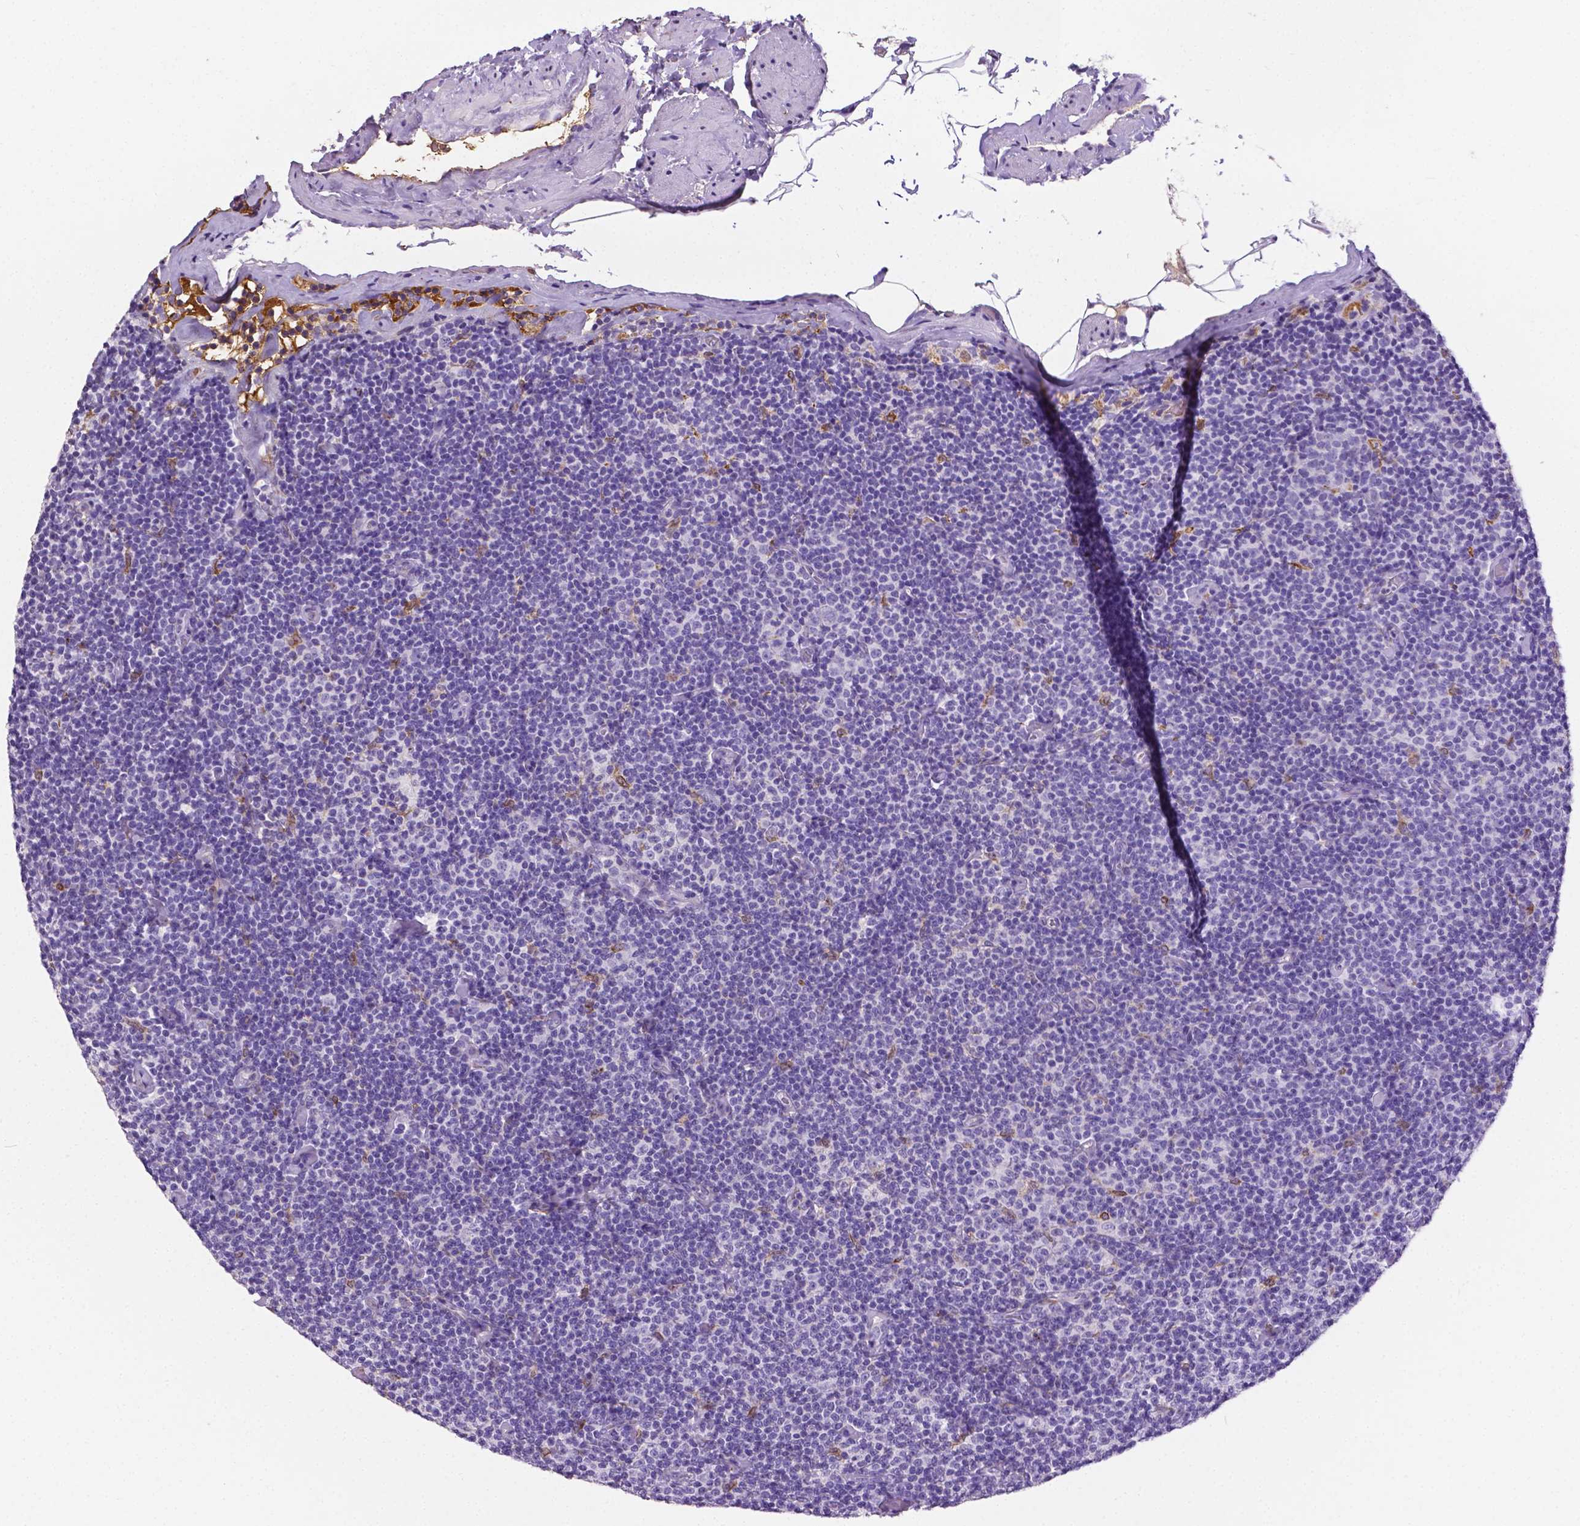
{"staining": {"intensity": "negative", "quantity": "none", "location": "none"}, "tissue": "lymphoma", "cell_type": "Tumor cells", "image_type": "cancer", "snomed": [{"axis": "morphology", "description": "Malignant lymphoma, non-Hodgkin's type, Low grade"}, {"axis": "topography", "description": "Lymph node"}], "caption": "DAB (3,3'-diaminobenzidine) immunohistochemical staining of human lymphoma shows no significant staining in tumor cells.", "gene": "APOE", "patient": {"sex": "male", "age": 81}}